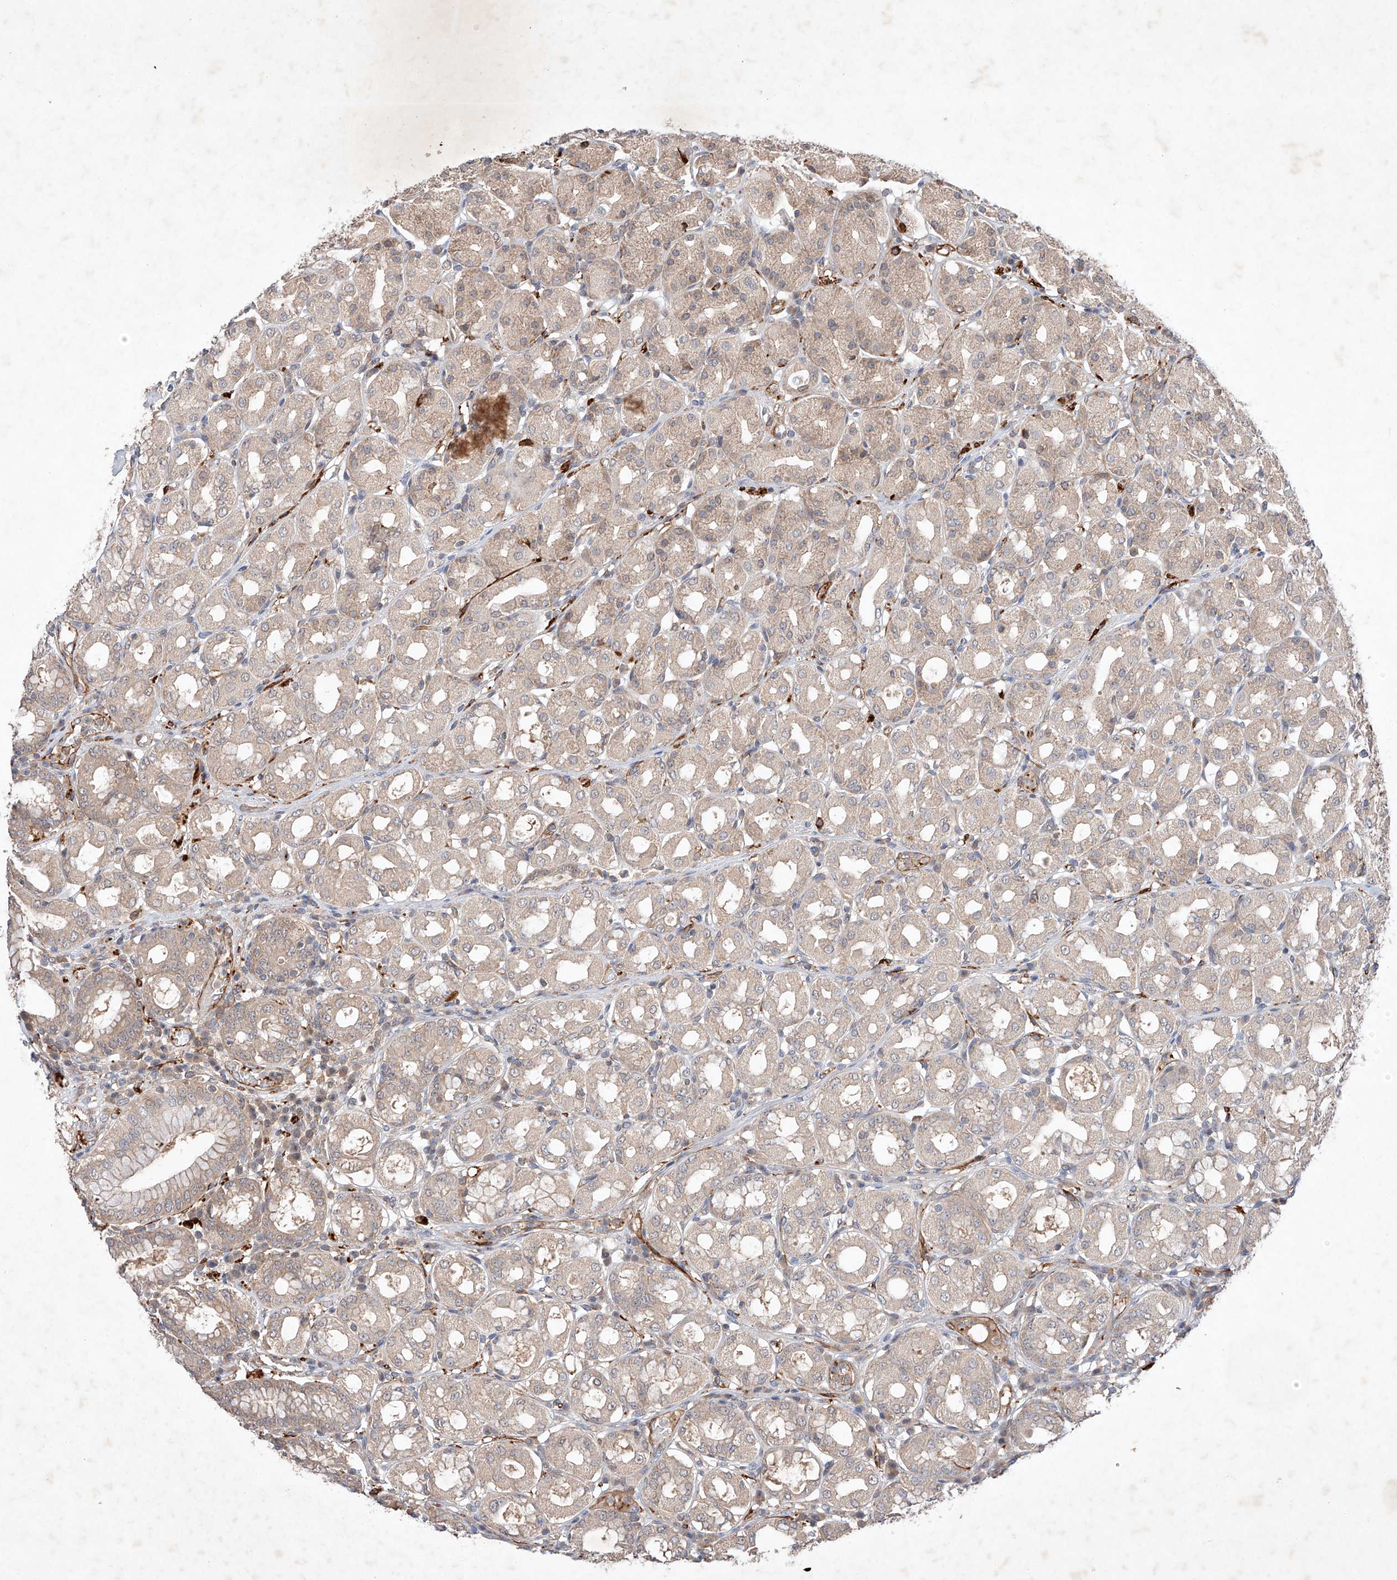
{"staining": {"intensity": "weak", "quantity": "<25%", "location": "cytoplasmic/membranous"}, "tissue": "stomach", "cell_type": "Glandular cells", "image_type": "normal", "snomed": [{"axis": "morphology", "description": "Normal tissue, NOS"}, {"axis": "topography", "description": "Stomach"}, {"axis": "topography", "description": "Stomach, lower"}], "caption": "IHC of benign human stomach exhibits no staining in glandular cells. (DAB immunohistochemistry (IHC) visualized using brightfield microscopy, high magnification).", "gene": "ARHGAP33", "patient": {"sex": "female", "age": 56}}